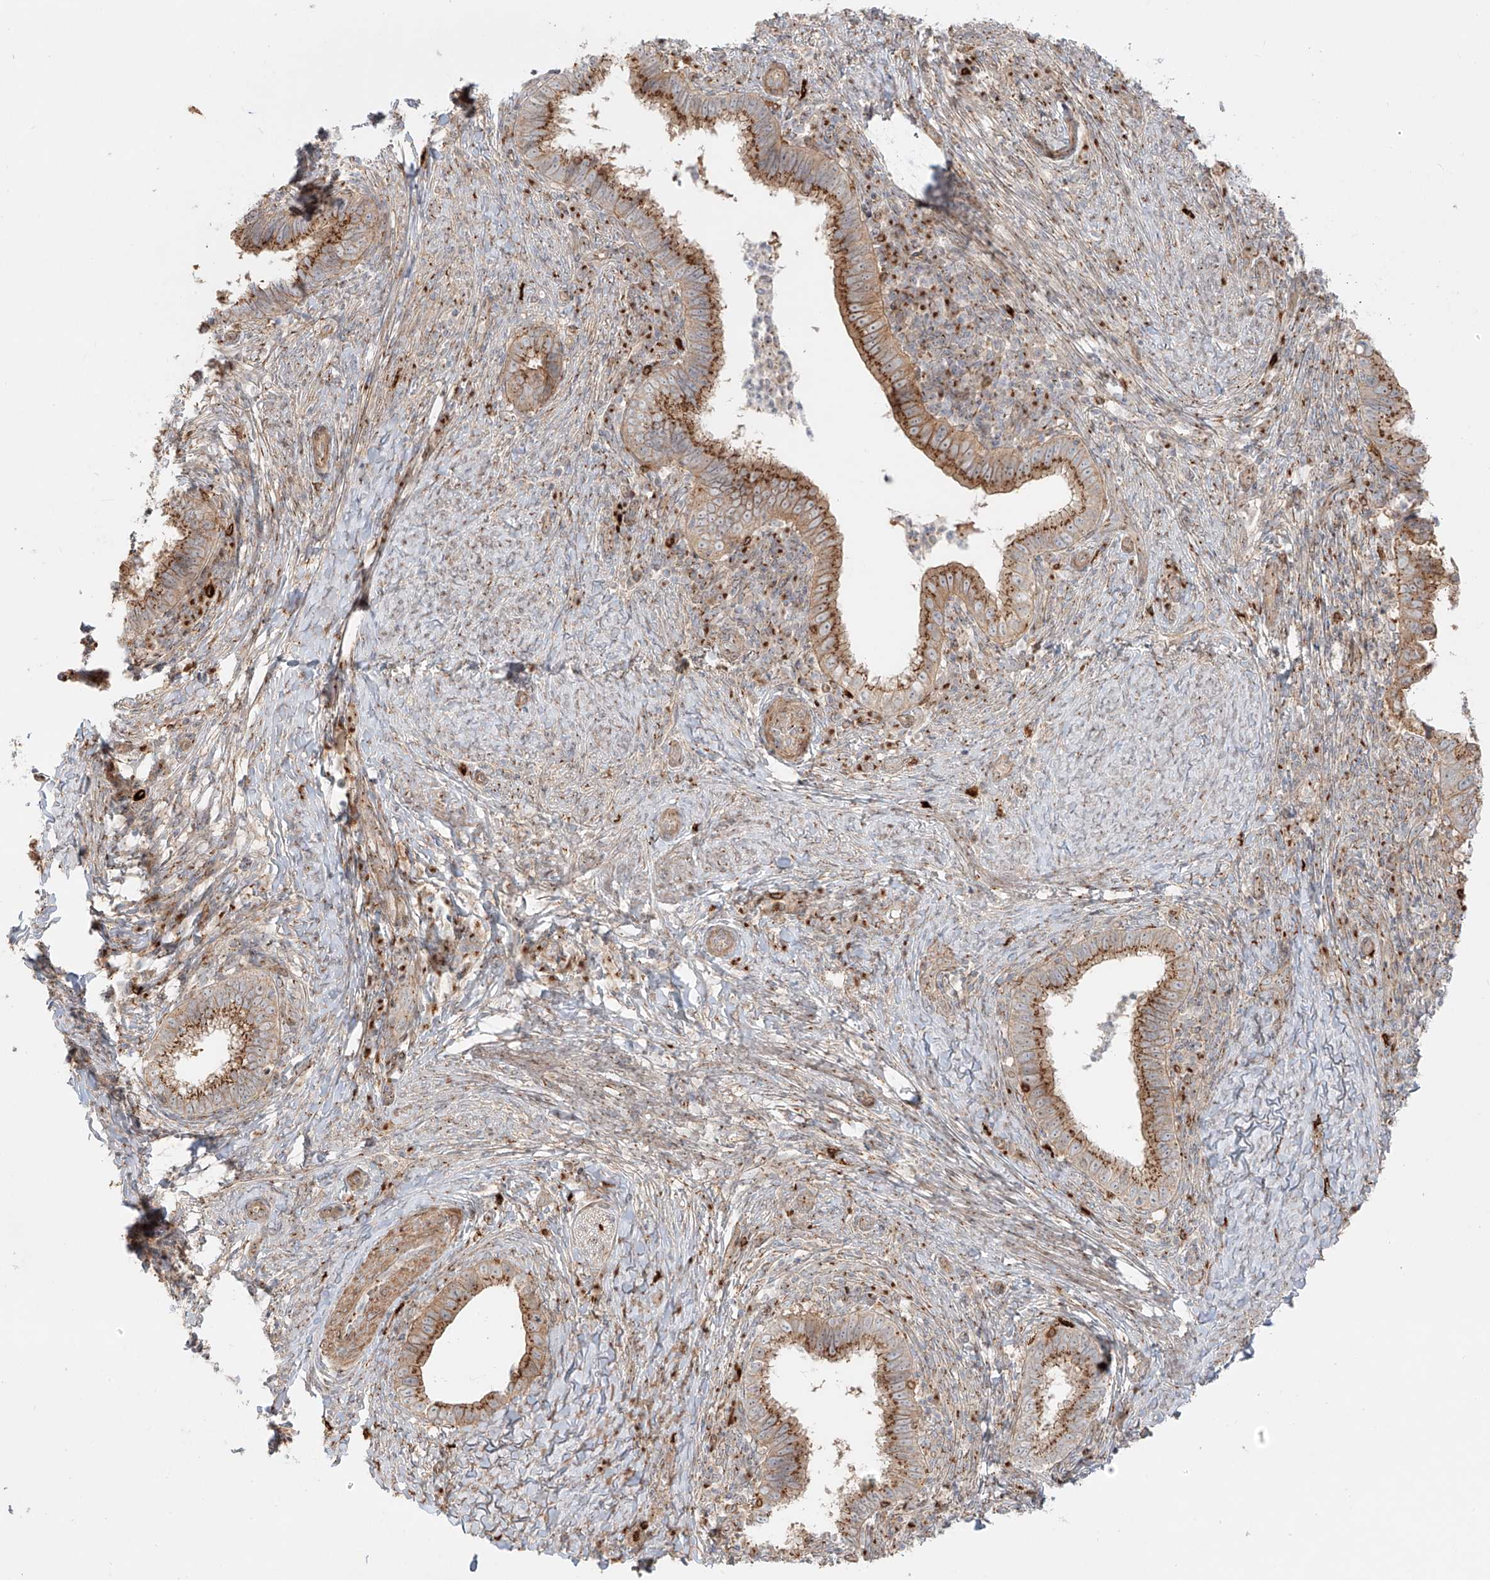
{"staining": {"intensity": "moderate", "quantity": ">75%", "location": "cytoplasmic/membranous"}, "tissue": "cervical cancer", "cell_type": "Tumor cells", "image_type": "cancer", "snomed": [{"axis": "morphology", "description": "Adenocarcinoma, NOS"}, {"axis": "topography", "description": "Cervix"}], "caption": "Moderate cytoplasmic/membranous staining is seen in about >75% of tumor cells in cervical cancer (adenocarcinoma).", "gene": "ZNF287", "patient": {"sex": "female", "age": 36}}